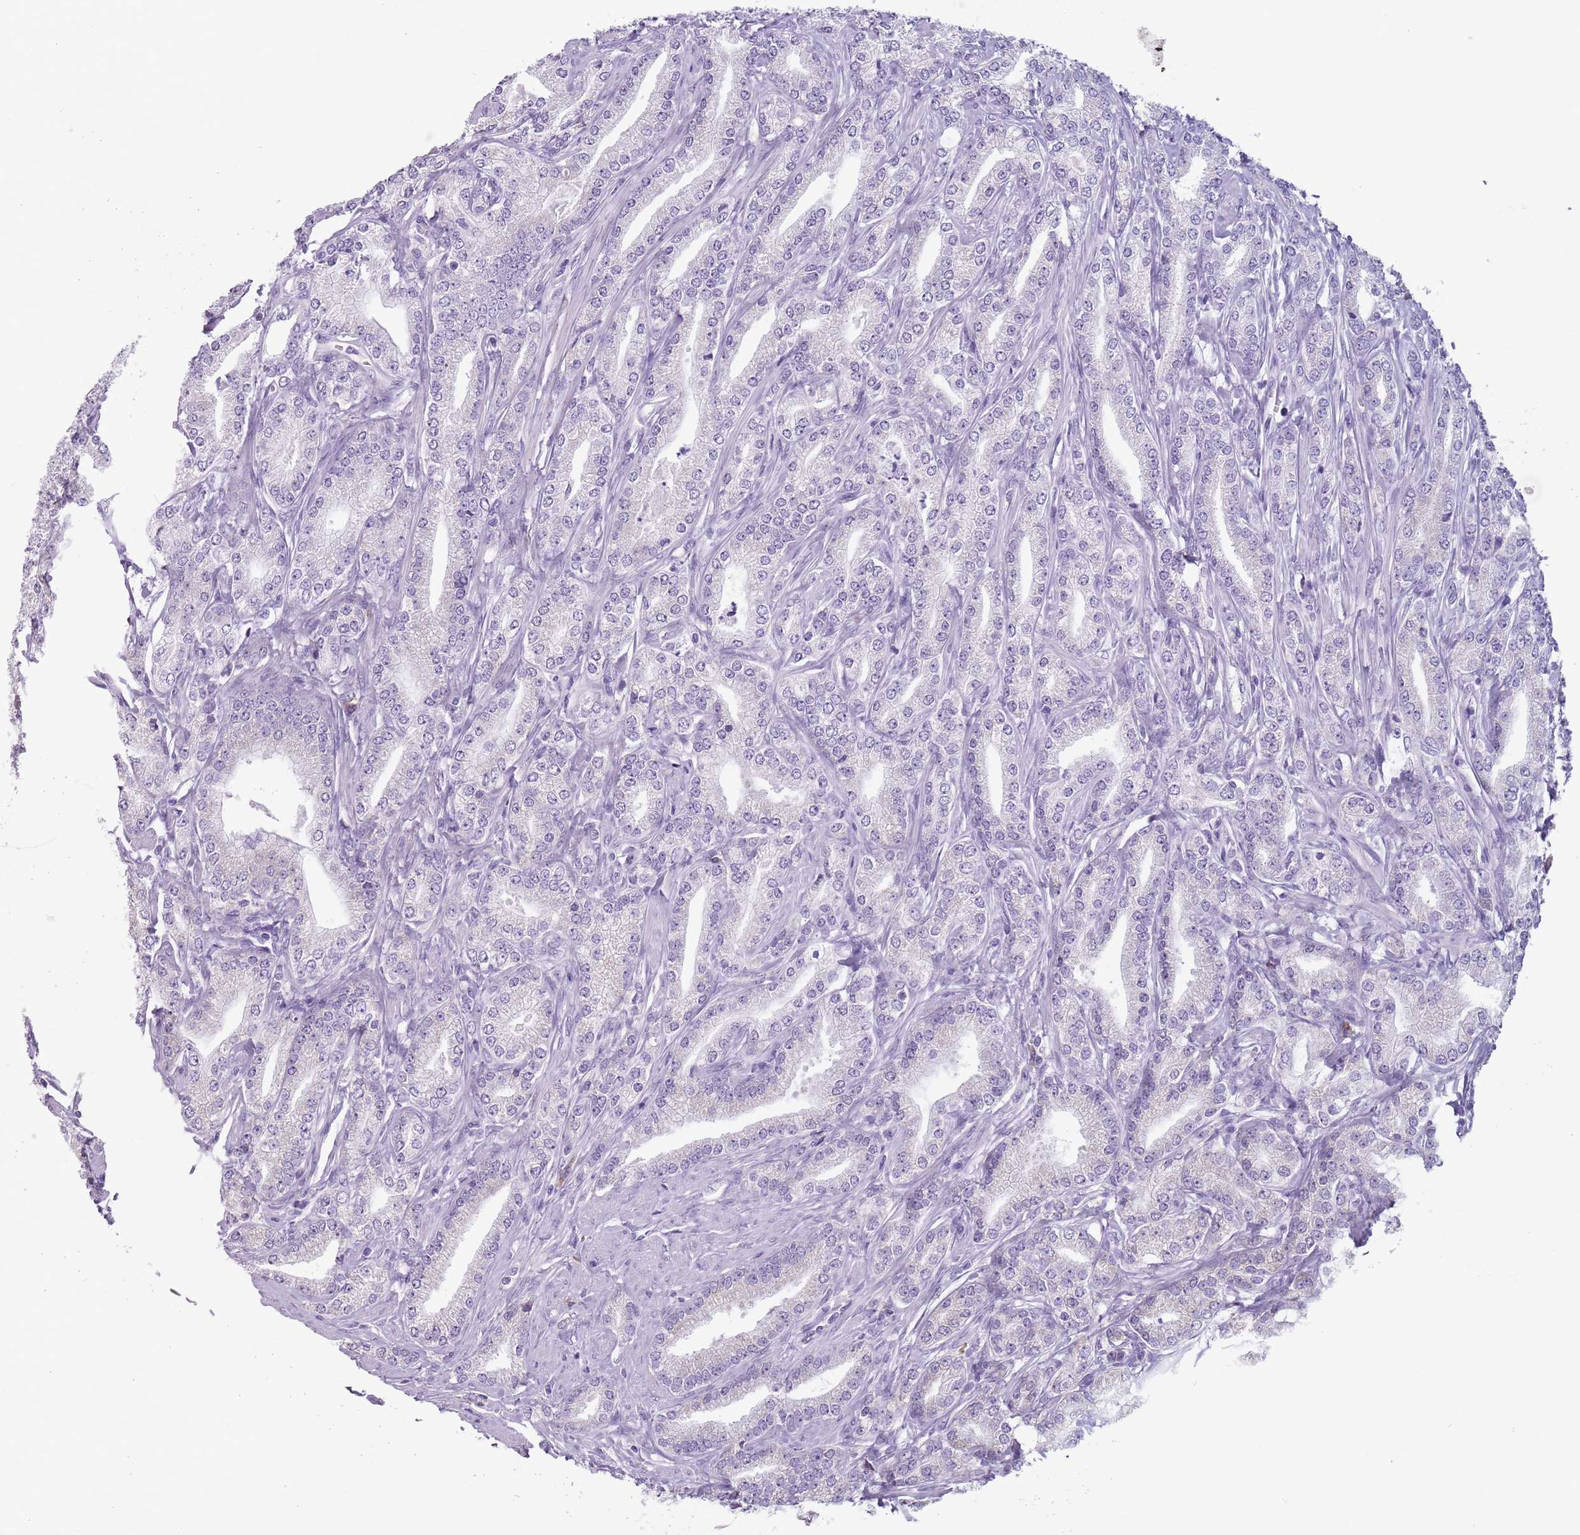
{"staining": {"intensity": "negative", "quantity": "none", "location": "none"}, "tissue": "prostate cancer", "cell_type": "Tumor cells", "image_type": "cancer", "snomed": [{"axis": "morphology", "description": "Adenocarcinoma, High grade"}, {"axis": "topography", "description": "Prostate"}], "caption": "This is an immunohistochemistry image of human prostate high-grade adenocarcinoma. There is no staining in tumor cells.", "gene": "HYOU1", "patient": {"sex": "male", "age": 66}}